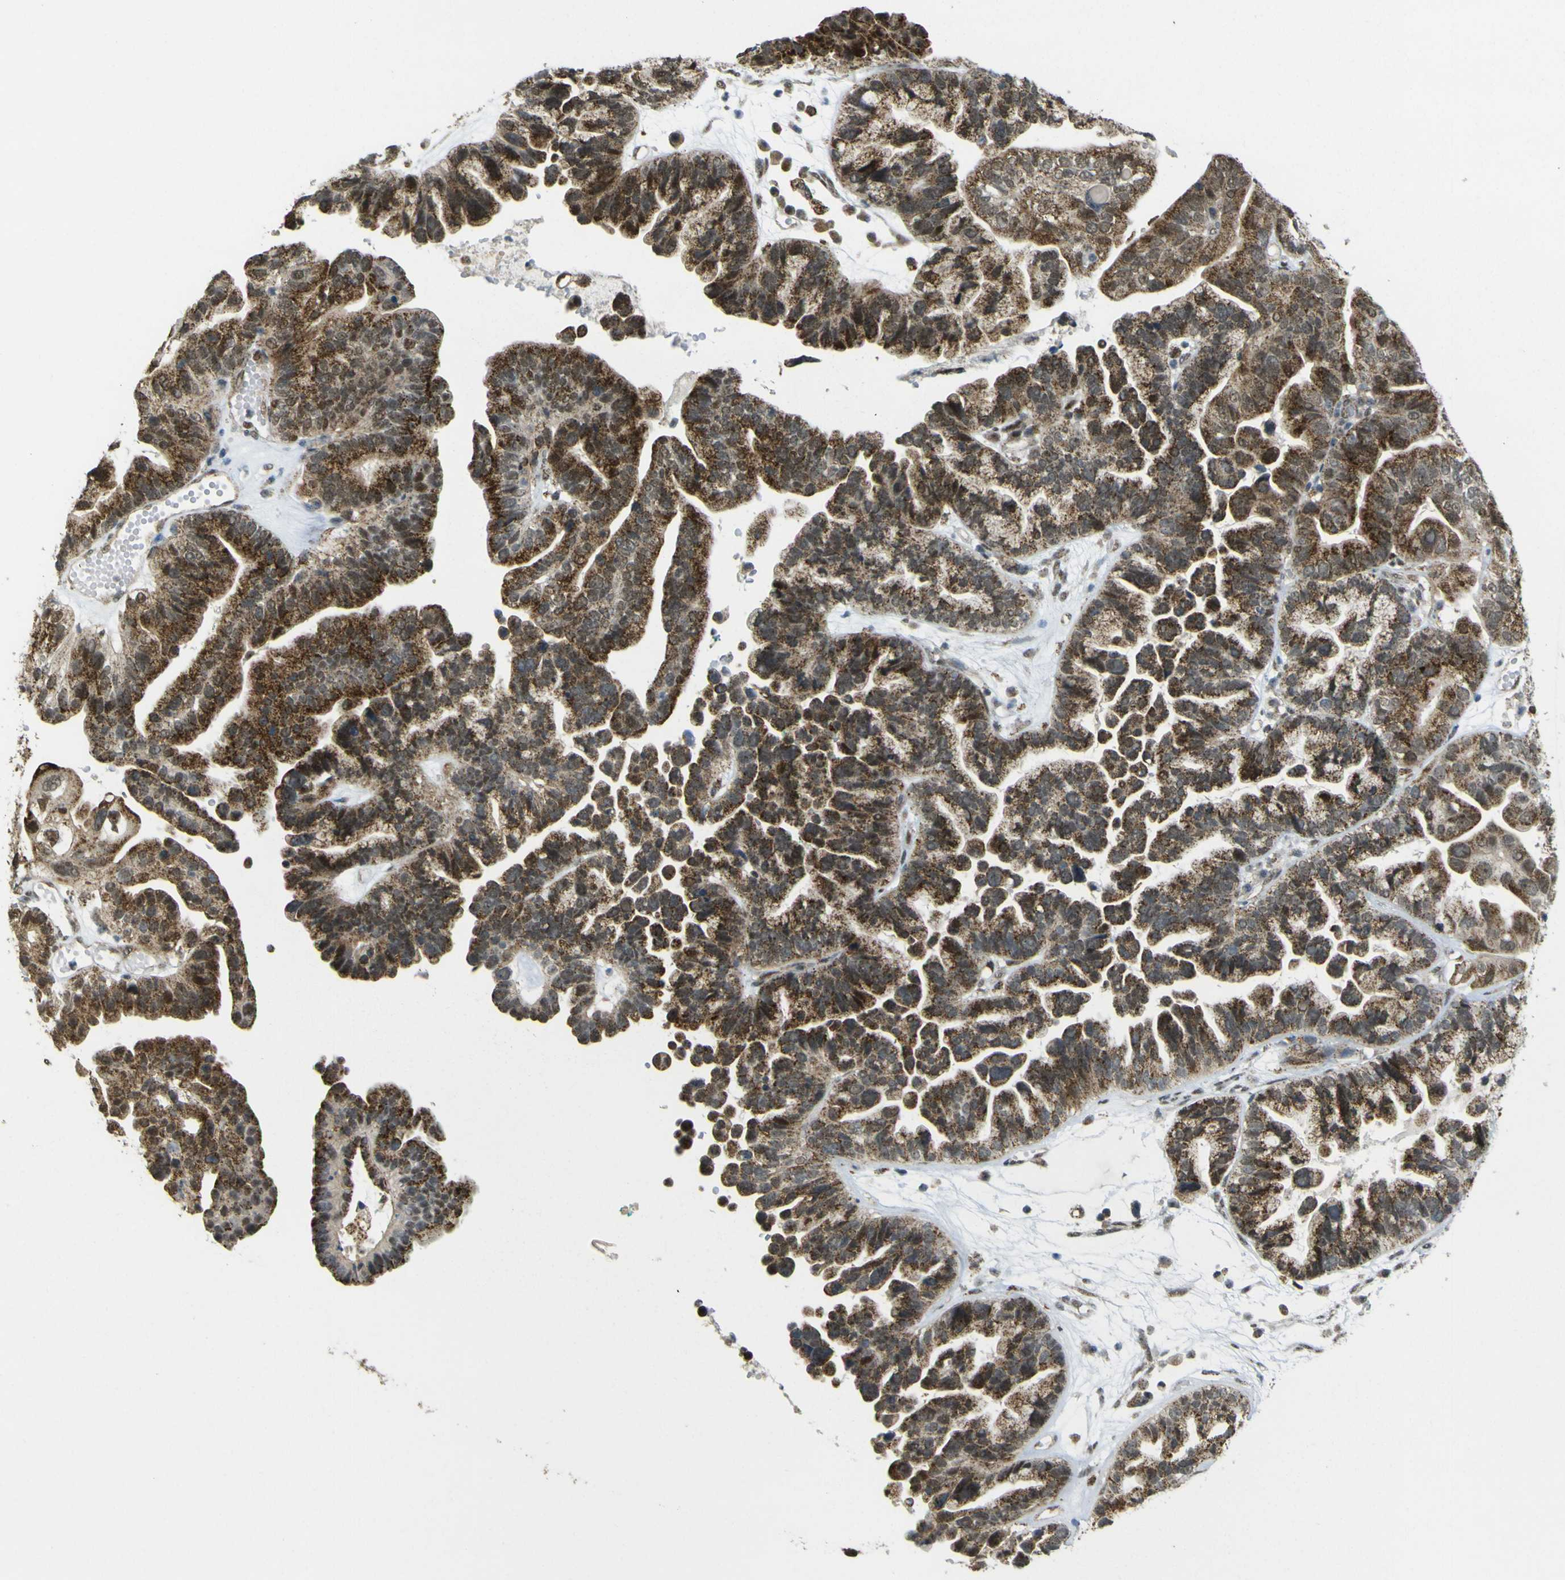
{"staining": {"intensity": "strong", "quantity": ">75%", "location": "cytoplasmic/membranous"}, "tissue": "ovarian cancer", "cell_type": "Tumor cells", "image_type": "cancer", "snomed": [{"axis": "morphology", "description": "Cystadenocarcinoma, serous, NOS"}, {"axis": "topography", "description": "Ovary"}], "caption": "Human ovarian cancer stained for a protein (brown) exhibits strong cytoplasmic/membranous positive positivity in about >75% of tumor cells.", "gene": "ACBD5", "patient": {"sex": "female", "age": 56}}